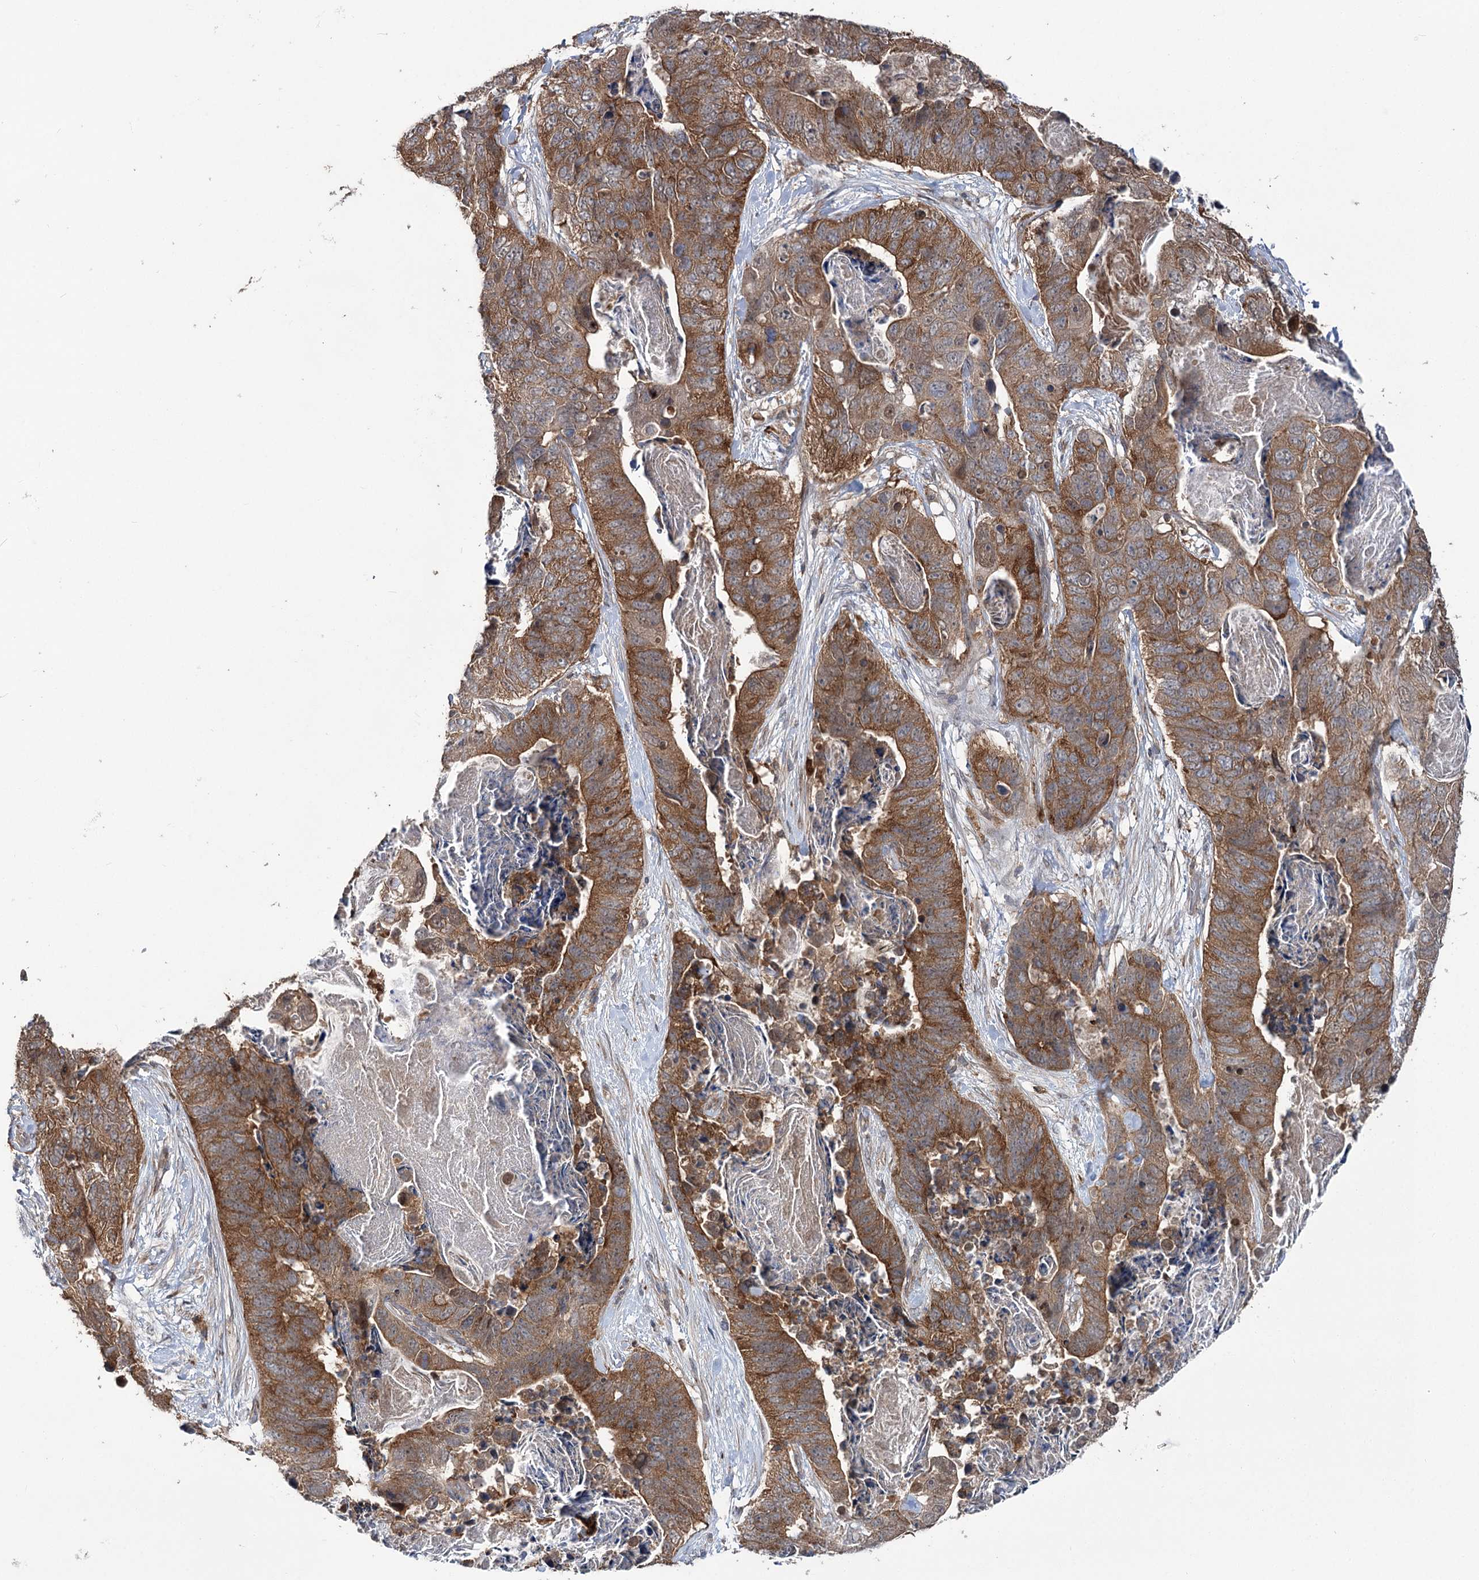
{"staining": {"intensity": "strong", "quantity": "25%-75%", "location": "cytoplasmic/membranous"}, "tissue": "stomach cancer", "cell_type": "Tumor cells", "image_type": "cancer", "snomed": [{"axis": "morphology", "description": "Adenocarcinoma, NOS"}, {"axis": "topography", "description": "Stomach"}], "caption": "Stomach adenocarcinoma stained with DAB IHC shows high levels of strong cytoplasmic/membranous expression in approximately 25%-75% of tumor cells.", "gene": "STX6", "patient": {"sex": "female", "age": 89}}